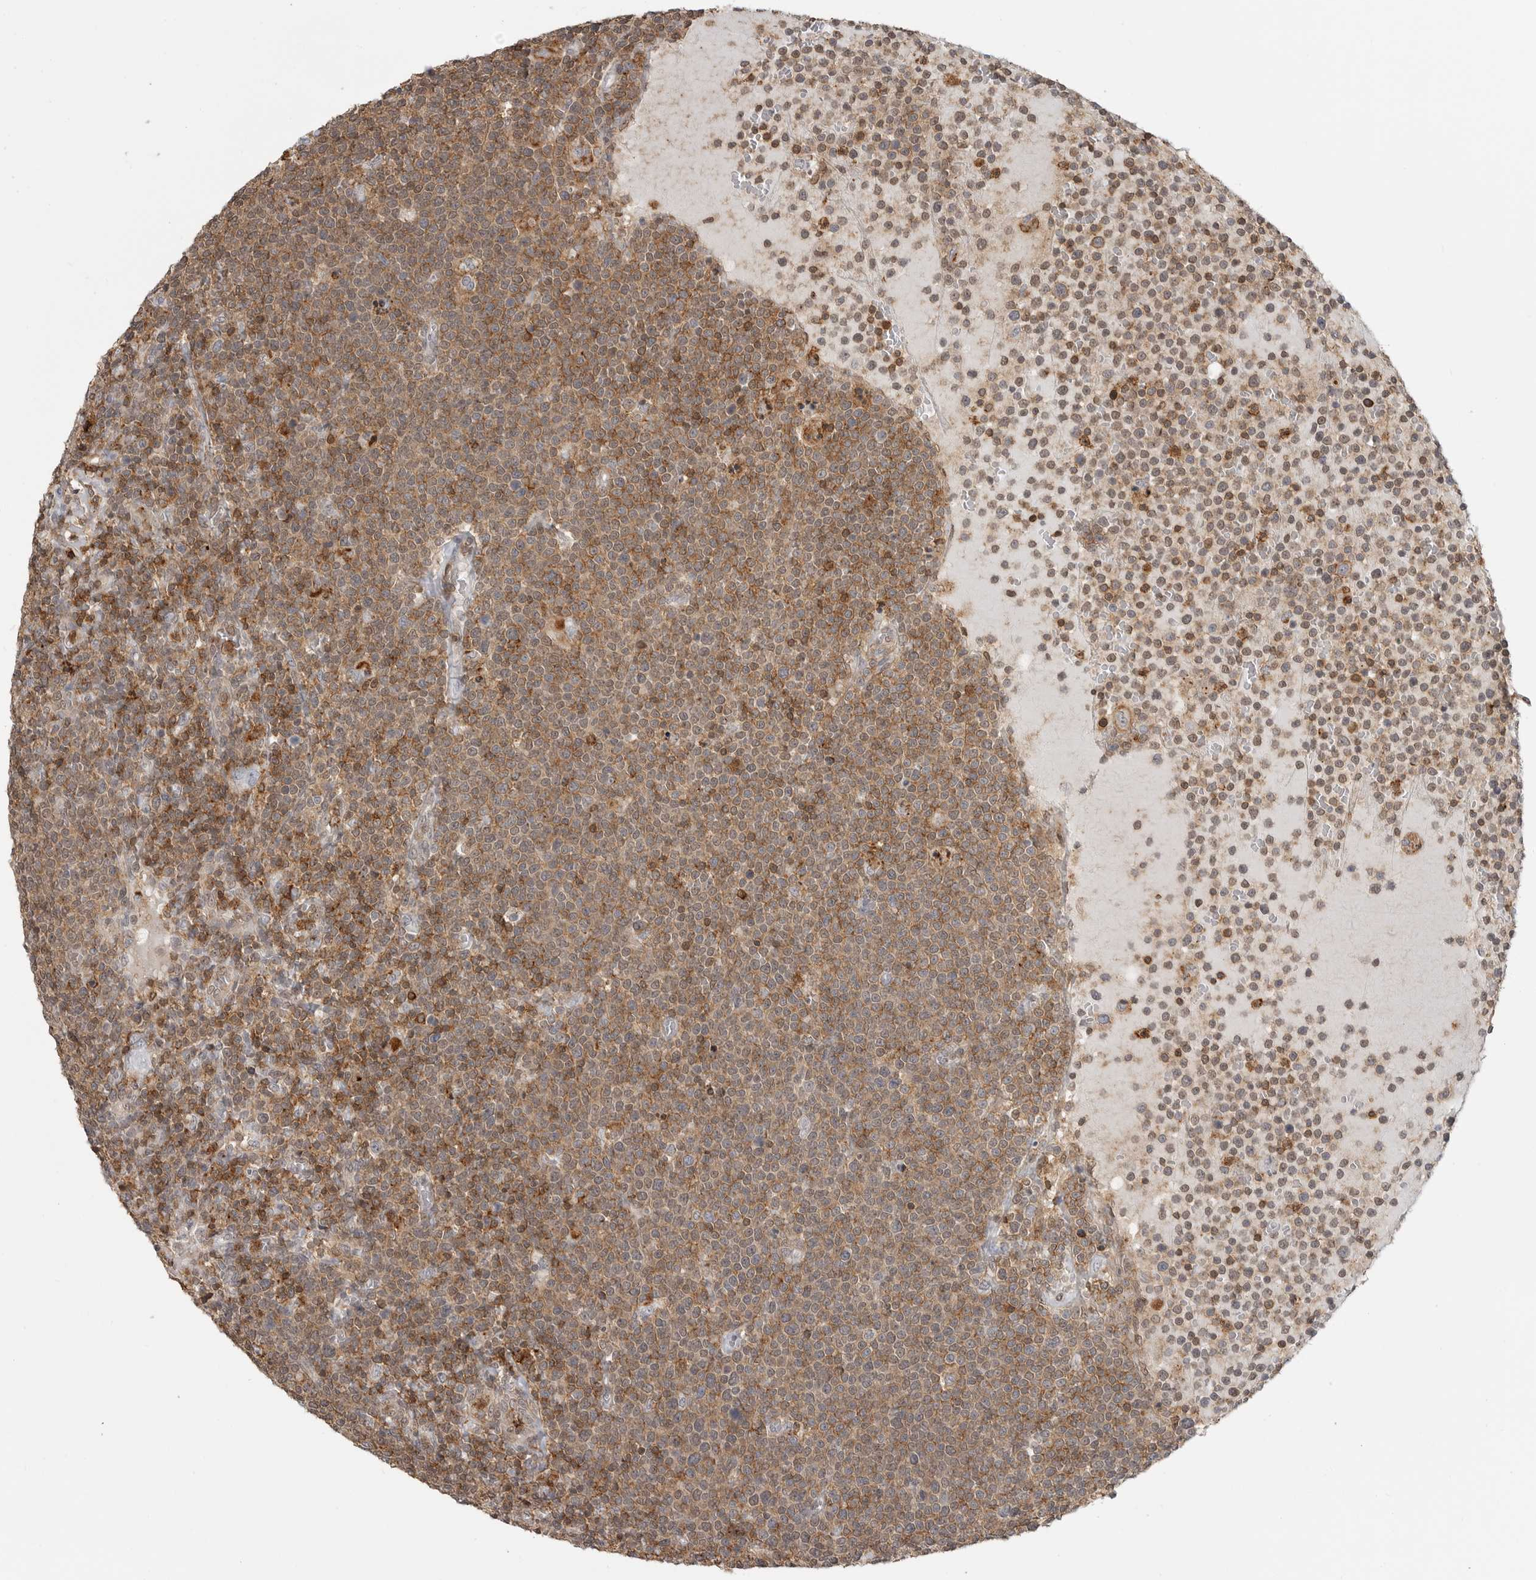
{"staining": {"intensity": "moderate", "quantity": ">75%", "location": "cytoplasmic/membranous"}, "tissue": "lymphoma", "cell_type": "Tumor cells", "image_type": "cancer", "snomed": [{"axis": "morphology", "description": "Malignant lymphoma, non-Hodgkin's type, High grade"}, {"axis": "topography", "description": "Lymph node"}], "caption": "Immunohistochemical staining of malignant lymphoma, non-Hodgkin's type (high-grade) demonstrates medium levels of moderate cytoplasmic/membranous staining in approximately >75% of tumor cells. The protein of interest is shown in brown color, while the nuclei are stained blue.", "gene": "ANXA11", "patient": {"sex": "male", "age": 61}}